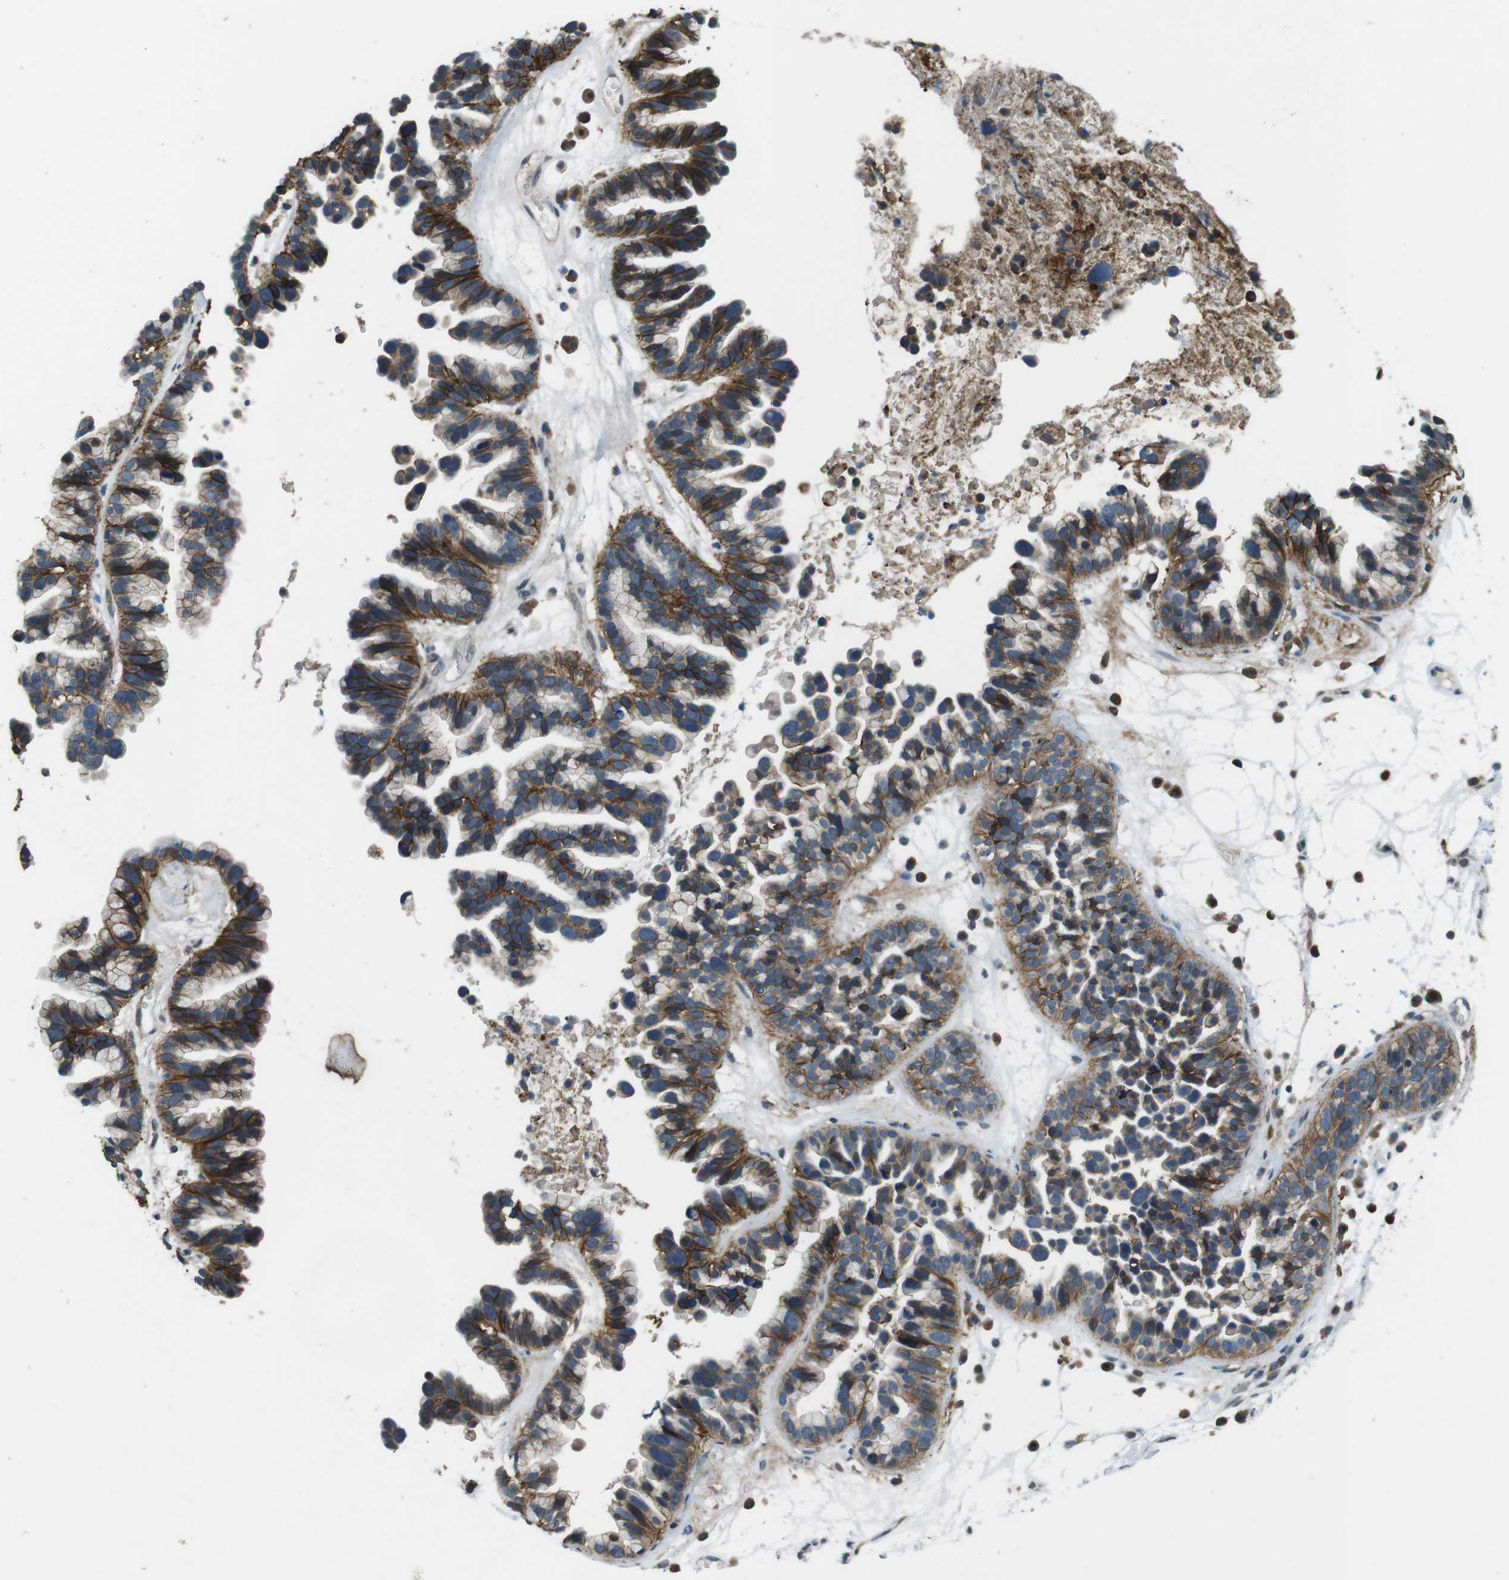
{"staining": {"intensity": "strong", "quantity": ">75%", "location": "cytoplasmic/membranous"}, "tissue": "ovarian cancer", "cell_type": "Tumor cells", "image_type": "cancer", "snomed": [{"axis": "morphology", "description": "Cystadenocarcinoma, serous, NOS"}, {"axis": "topography", "description": "Ovary"}], "caption": "Immunohistochemical staining of human ovarian cancer (serous cystadenocarcinoma) displays strong cytoplasmic/membranous protein positivity in about >75% of tumor cells.", "gene": "CLDN7", "patient": {"sex": "female", "age": 56}}